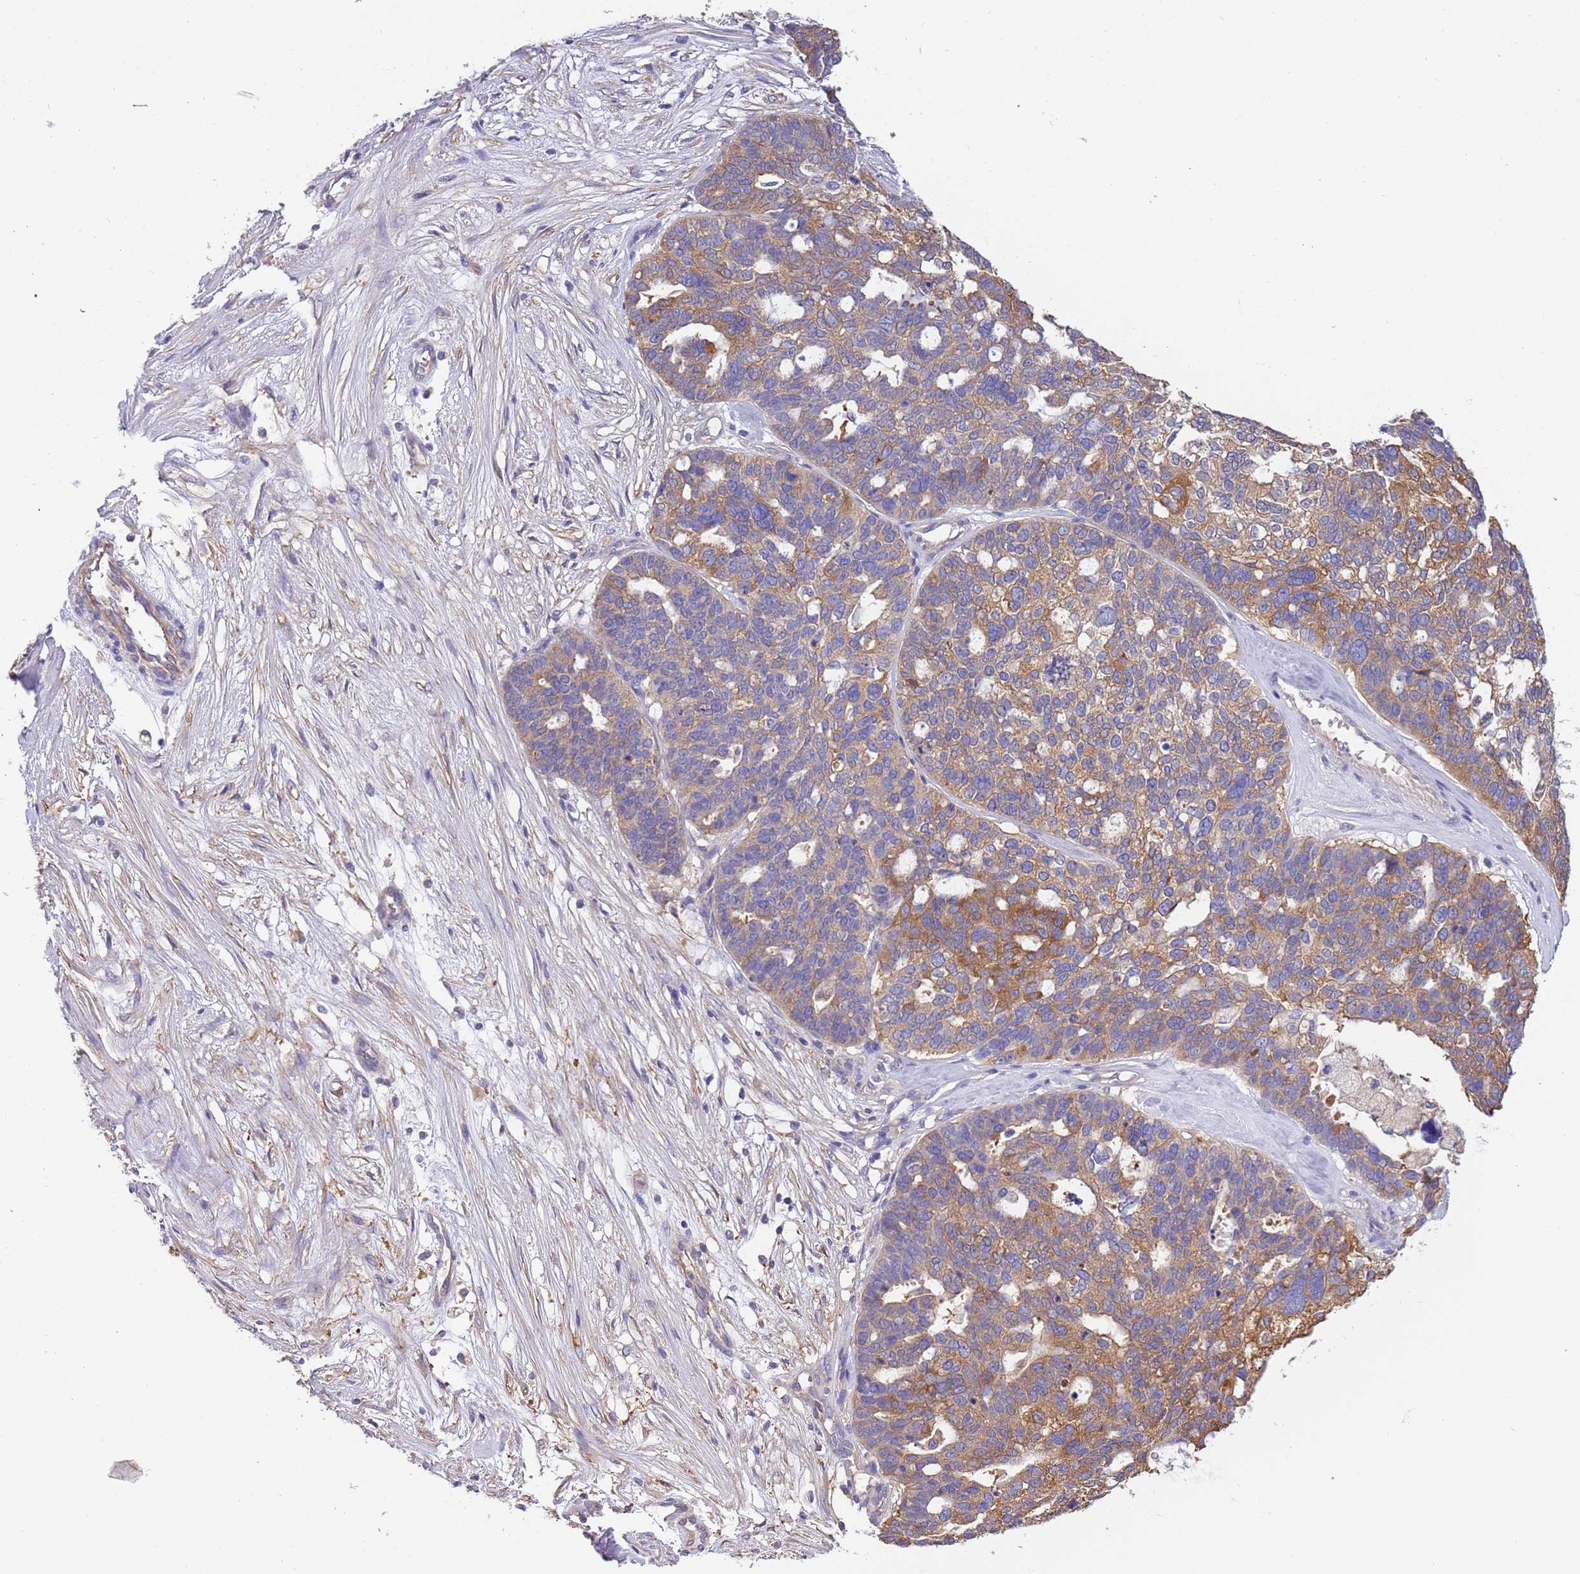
{"staining": {"intensity": "moderate", "quantity": ">75%", "location": "cytoplasmic/membranous"}, "tissue": "ovarian cancer", "cell_type": "Tumor cells", "image_type": "cancer", "snomed": [{"axis": "morphology", "description": "Cystadenocarcinoma, serous, NOS"}, {"axis": "topography", "description": "Ovary"}], "caption": "Protein positivity by IHC shows moderate cytoplasmic/membranous positivity in about >75% of tumor cells in ovarian serous cystadenocarcinoma.", "gene": "NAALADL1", "patient": {"sex": "female", "age": 59}}